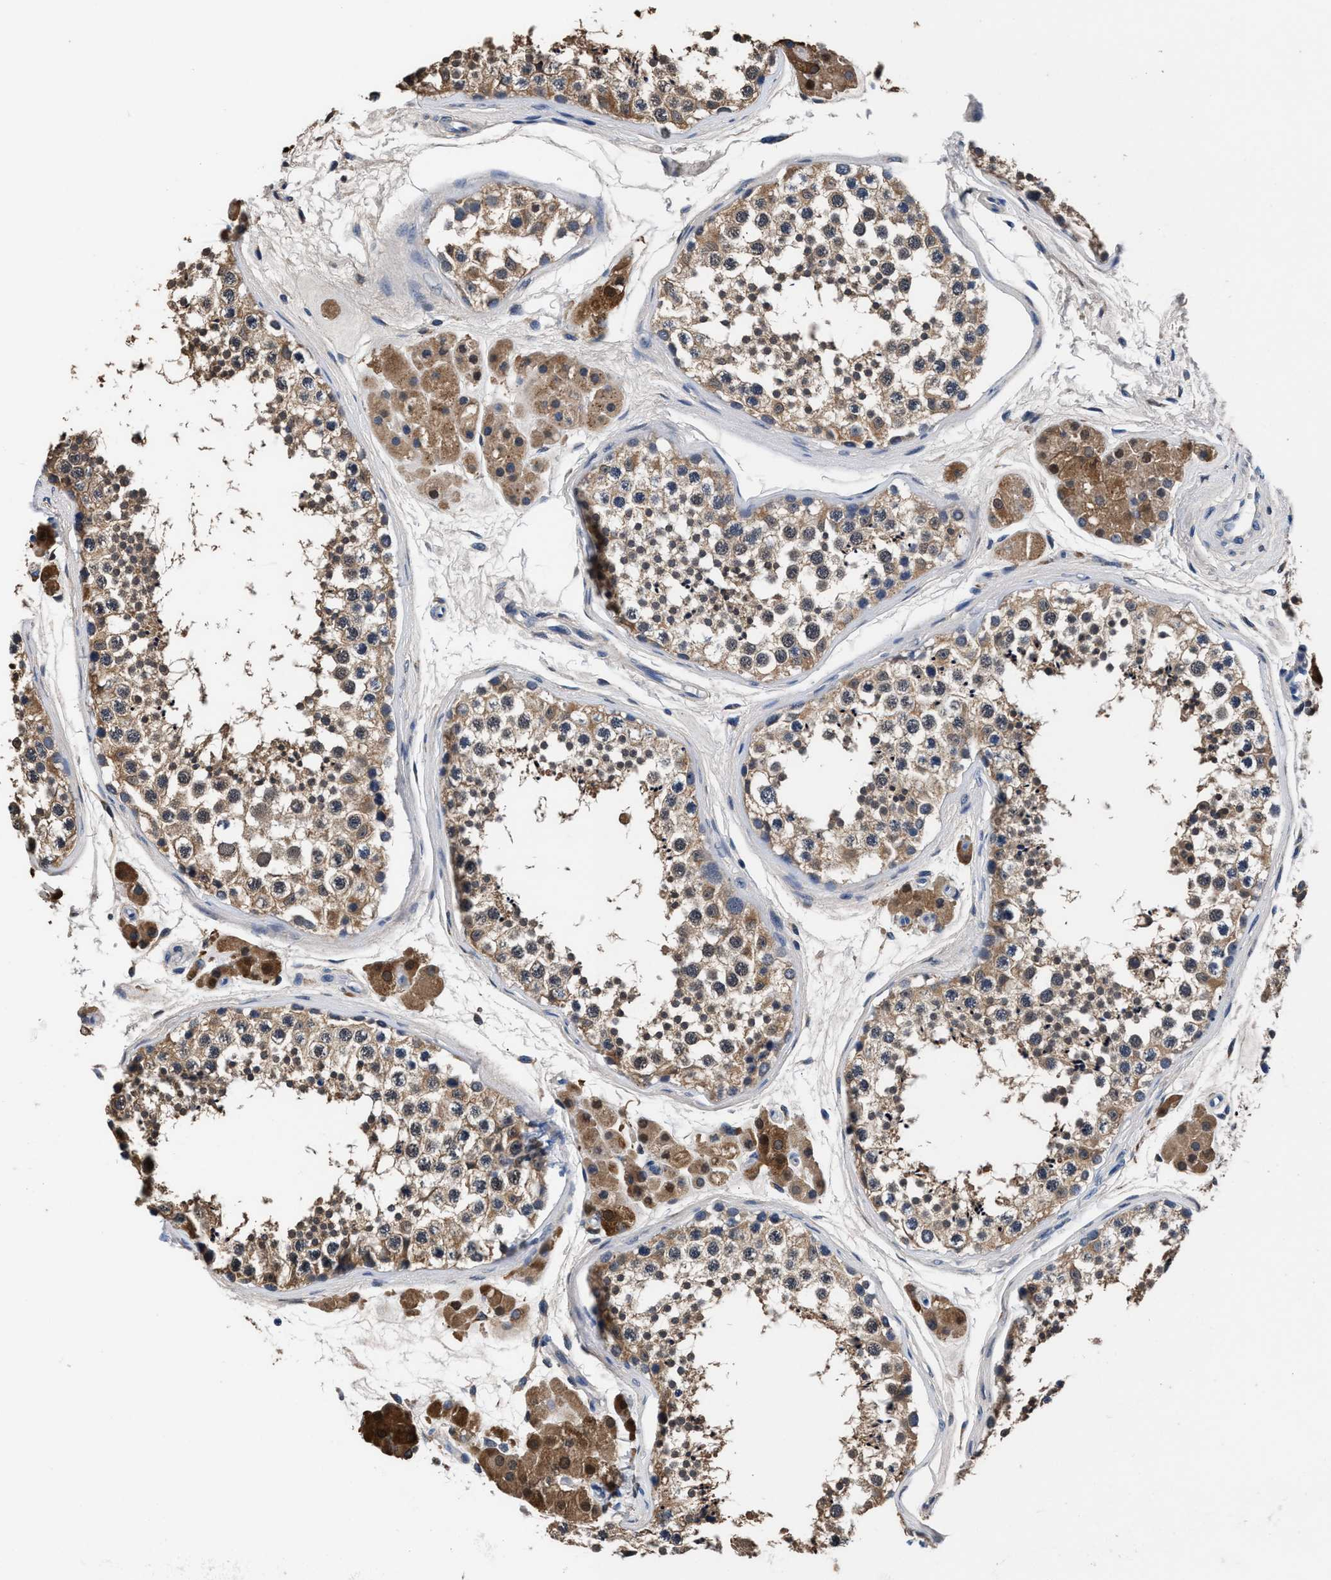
{"staining": {"intensity": "moderate", "quantity": "25%-75%", "location": "cytoplasmic/membranous"}, "tissue": "testis", "cell_type": "Cells in seminiferous ducts", "image_type": "normal", "snomed": [{"axis": "morphology", "description": "Normal tissue, NOS"}, {"axis": "topography", "description": "Testis"}], "caption": "DAB (3,3'-diaminobenzidine) immunohistochemical staining of normal human testis reveals moderate cytoplasmic/membranous protein expression in approximately 25%-75% of cells in seminiferous ducts.", "gene": "GSTM1", "patient": {"sex": "male", "age": 56}}